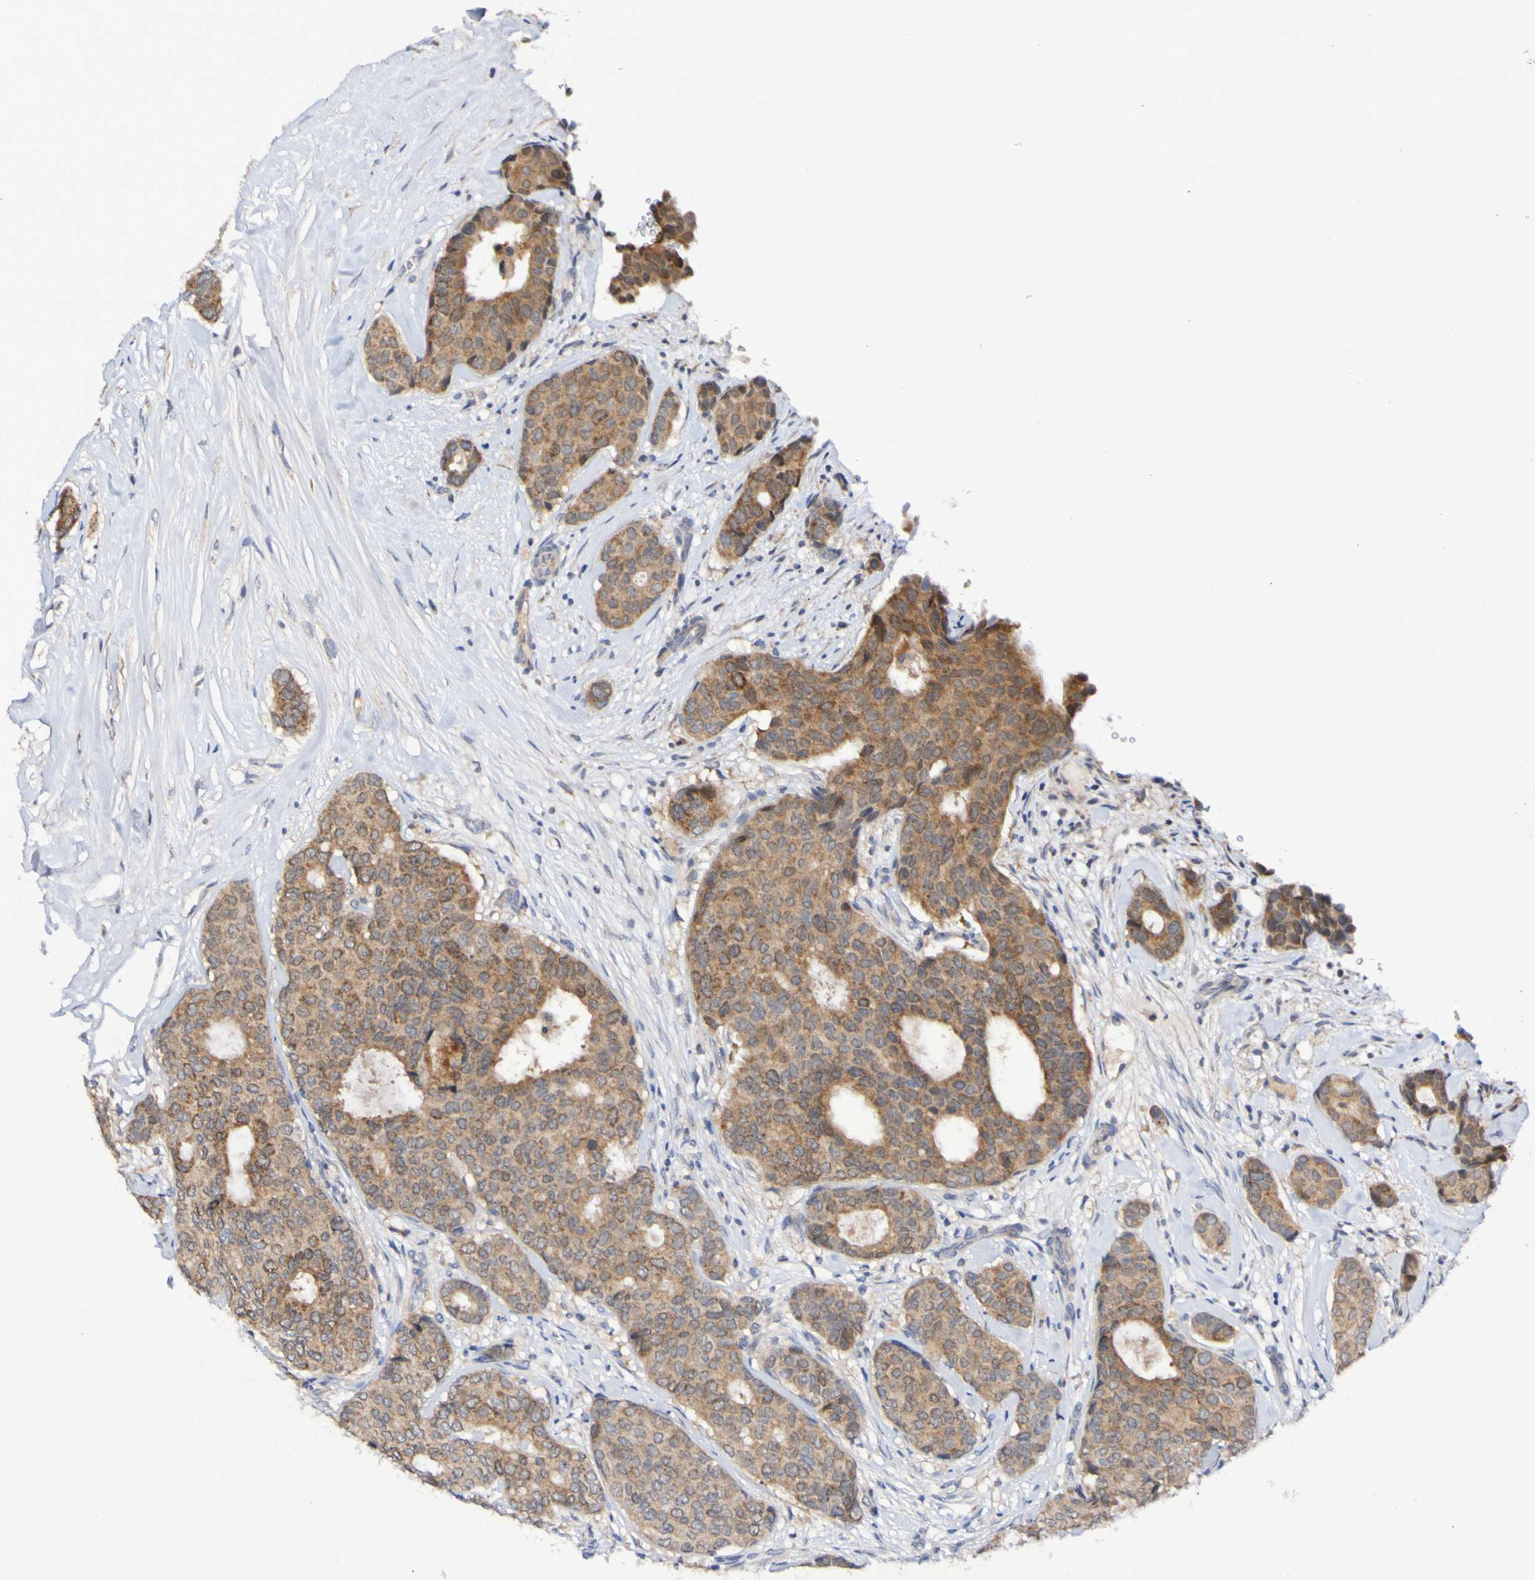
{"staining": {"intensity": "moderate", "quantity": ">75%", "location": "cytoplasmic/membranous"}, "tissue": "breast cancer", "cell_type": "Tumor cells", "image_type": "cancer", "snomed": [{"axis": "morphology", "description": "Duct carcinoma"}, {"axis": "topography", "description": "Breast"}], "caption": "A brown stain shows moderate cytoplasmic/membranous positivity of a protein in breast cancer tumor cells.", "gene": "PTP4A2", "patient": {"sex": "female", "age": 75}}